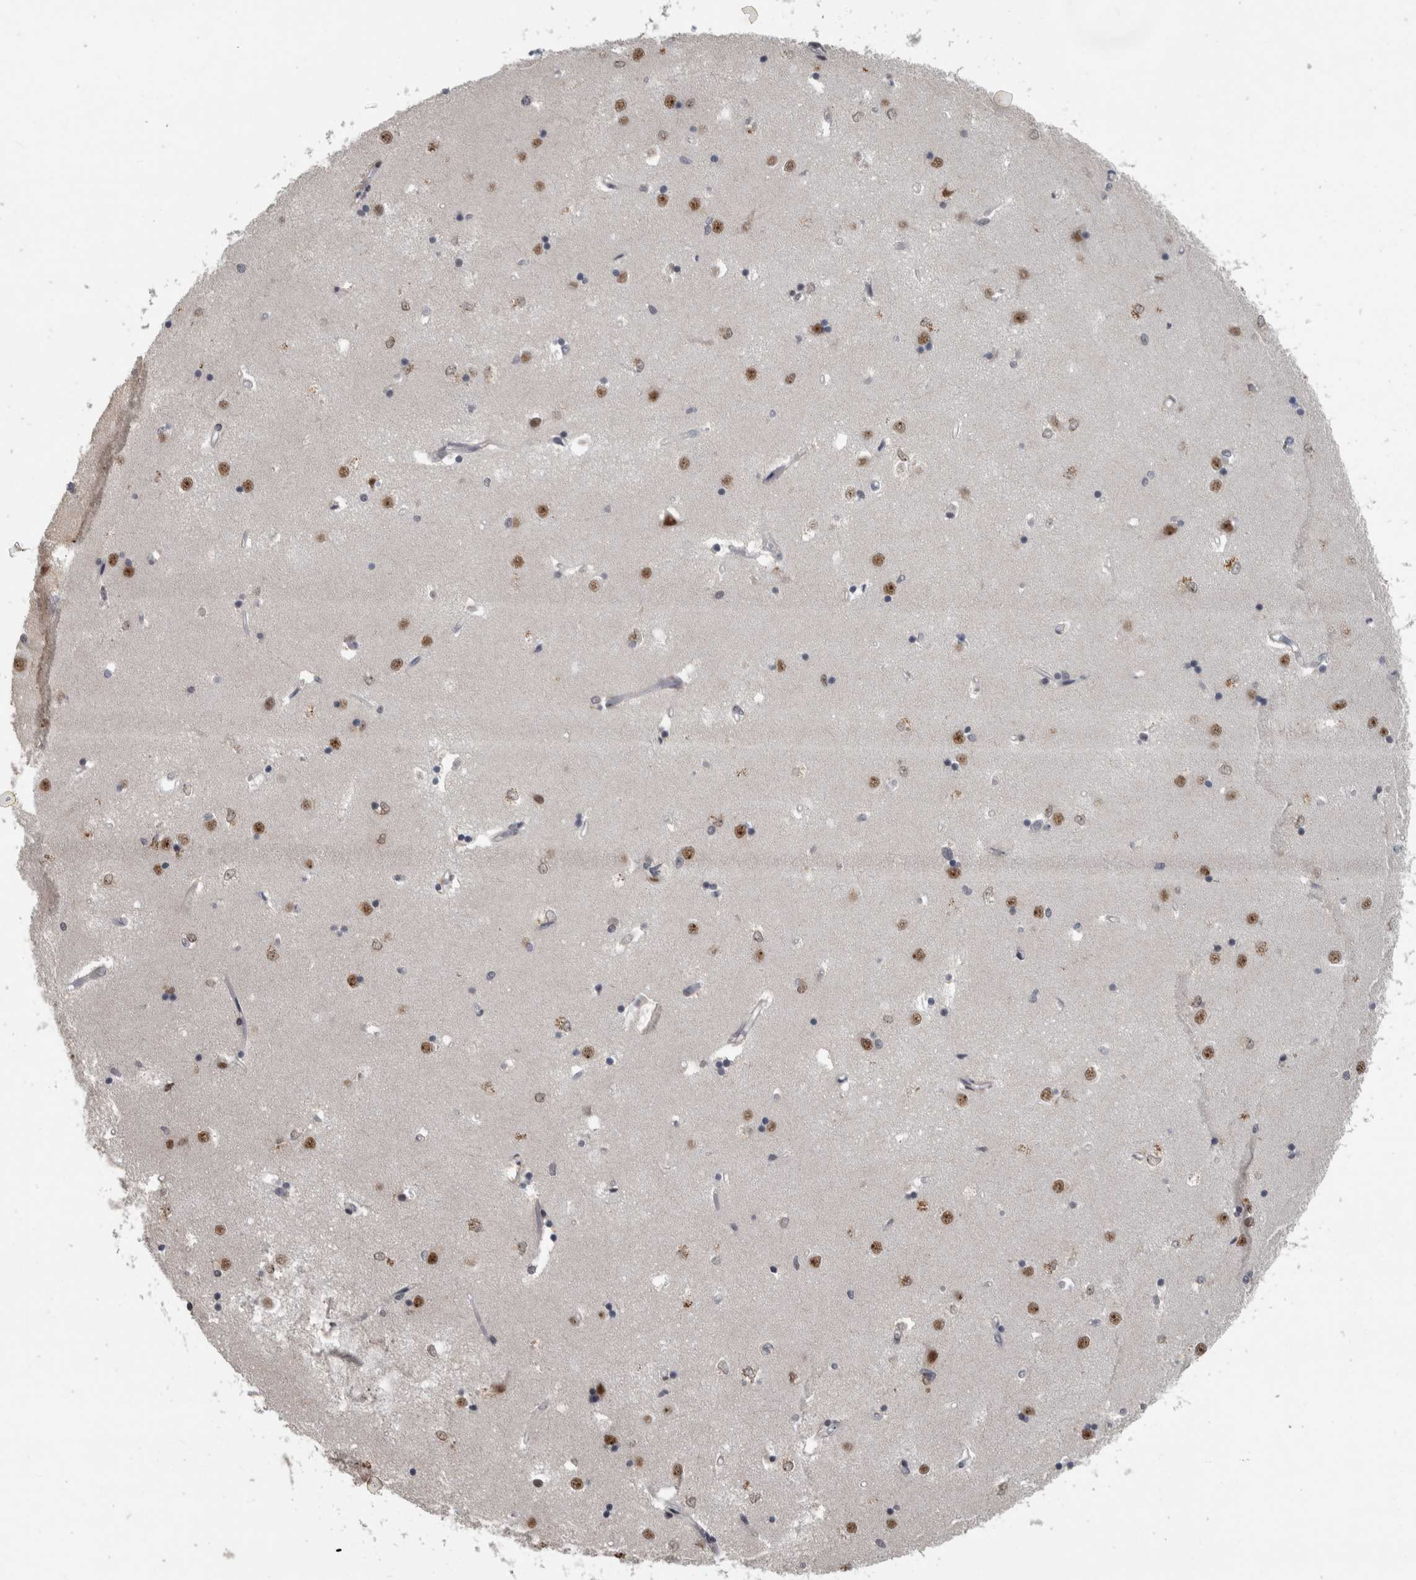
{"staining": {"intensity": "moderate", "quantity": "25%-75%", "location": "nuclear"}, "tissue": "caudate", "cell_type": "Glial cells", "image_type": "normal", "snomed": [{"axis": "morphology", "description": "Normal tissue, NOS"}, {"axis": "topography", "description": "Lateral ventricle wall"}], "caption": "Moderate nuclear staining for a protein is present in approximately 25%-75% of glial cells of benign caudate using immunohistochemistry (IHC).", "gene": "DDX42", "patient": {"sex": "male", "age": 45}}